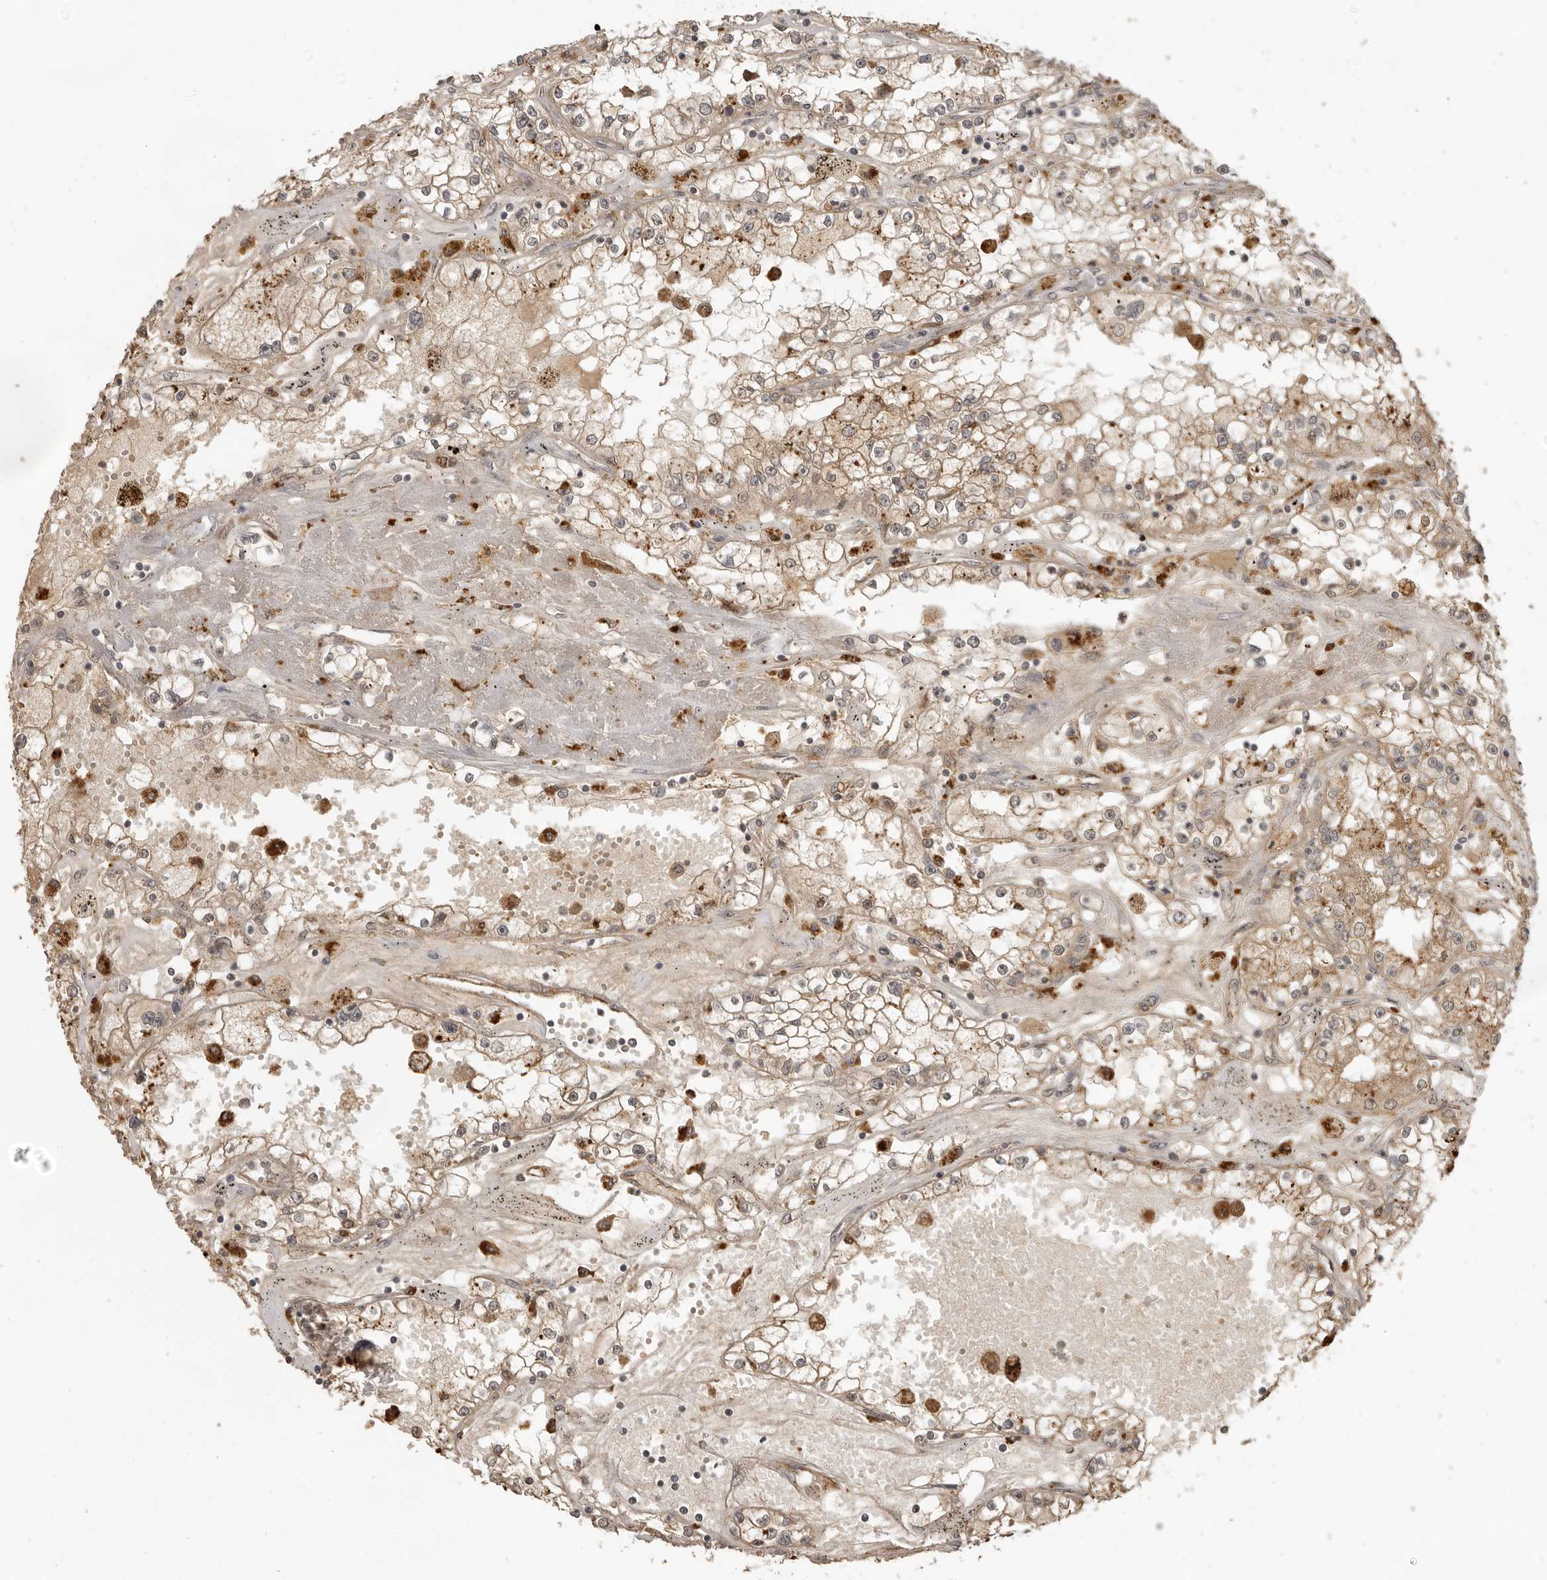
{"staining": {"intensity": "moderate", "quantity": "25%-75%", "location": "cytoplasmic/membranous"}, "tissue": "renal cancer", "cell_type": "Tumor cells", "image_type": "cancer", "snomed": [{"axis": "morphology", "description": "Adenocarcinoma, NOS"}, {"axis": "topography", "description": "Kidney"}], "caption": "This is a micrograph of immunohistochemistry staining of adenocarcinoma (renal), which shows moderate expression in the cytoplasmic/membranous of tumor cells.", "gene": "CTF1", "patient": {"sex": "male", "age": 56}}